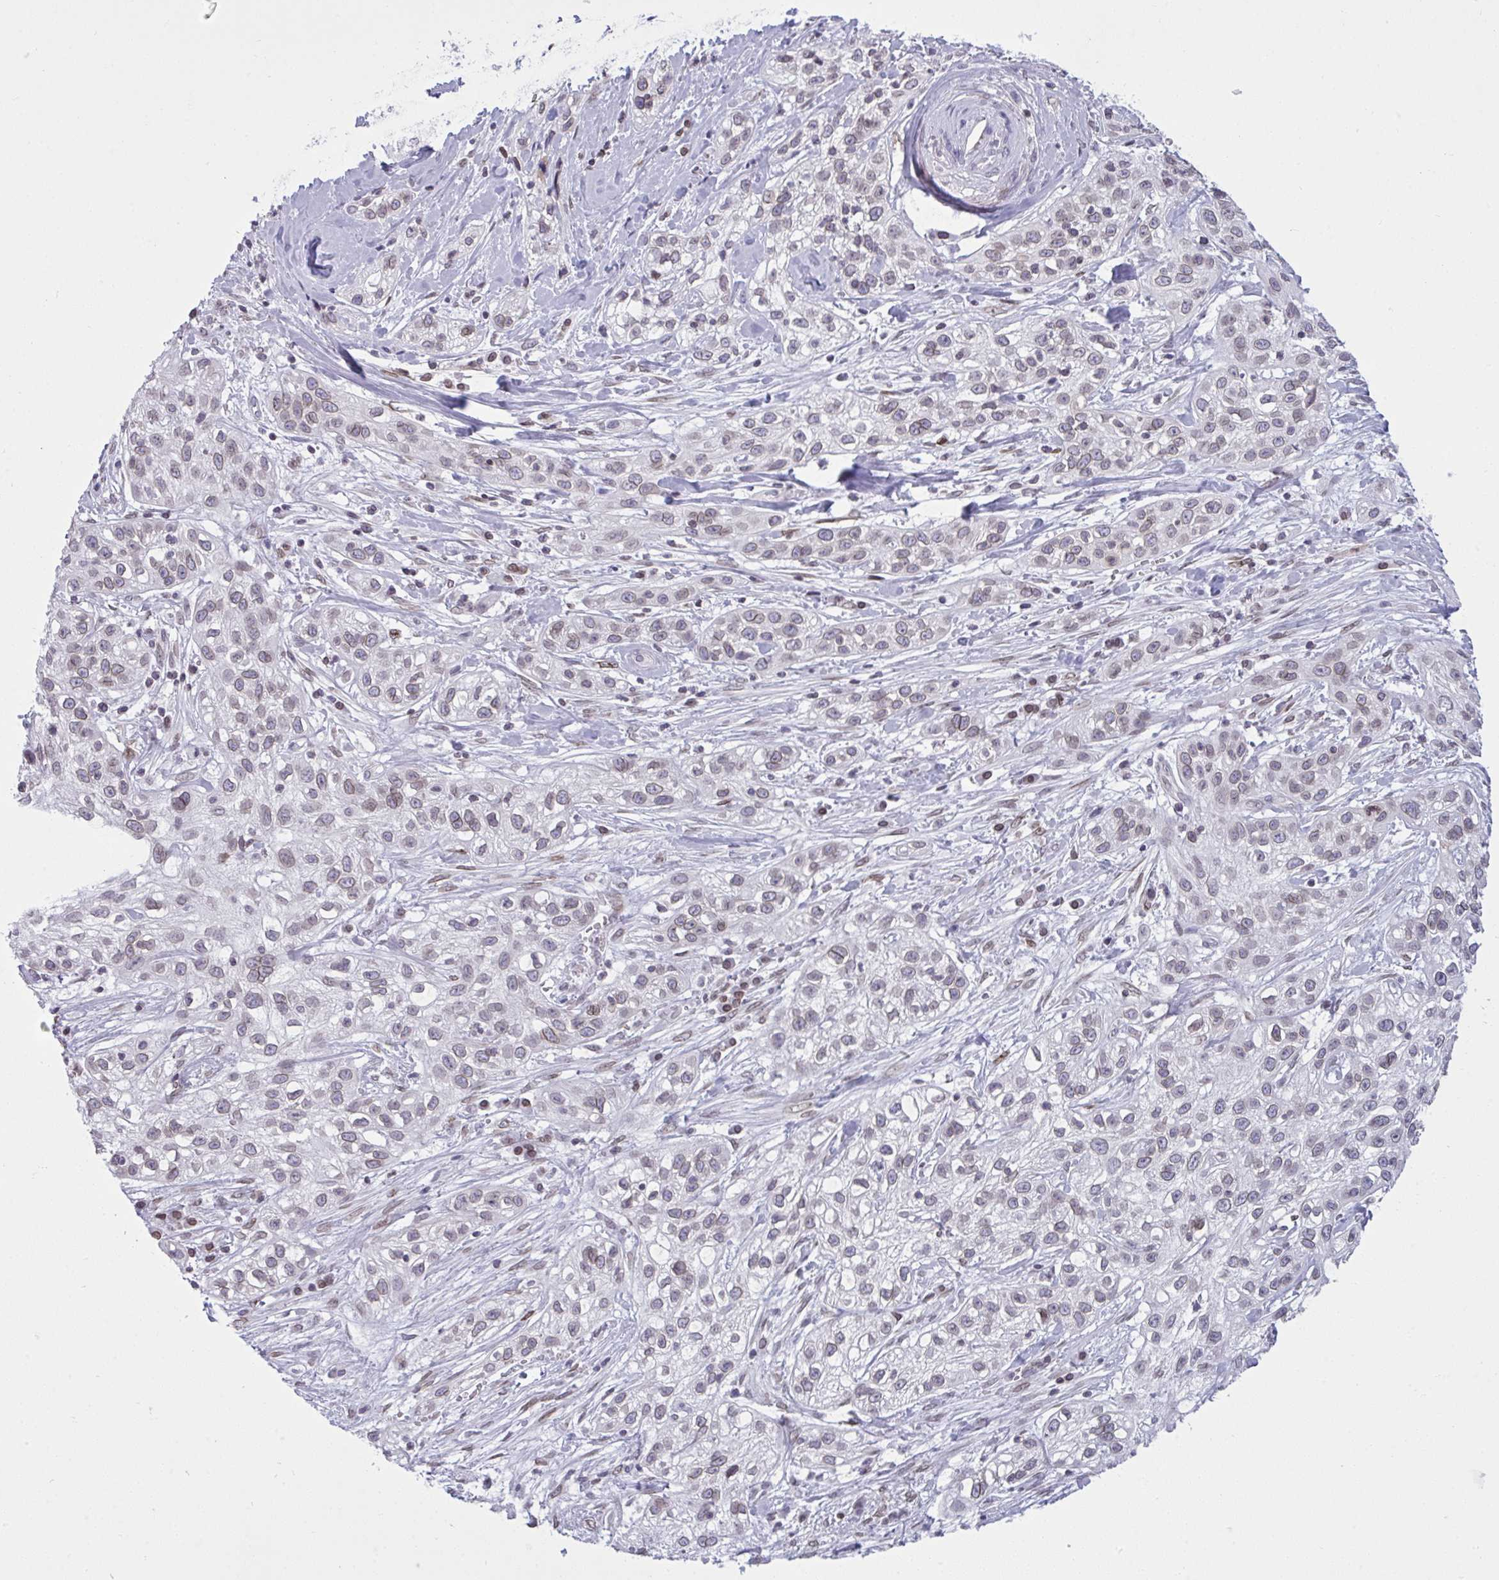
{"staining": {"intensity": "negative", "quantity": "none", "location": "none"}, "tissue": "skin cancer", "cell_type": "Tumor cells", "image_type": "cancer", "snomed": [{"axis": "morphology", "description": "Squamous cell carcinoma, NOS"}, {"axis": "topography", "description": "Skin"}], "caption": "Skin squamous cell carcinoma was stained to show a protein in brown. There is no significant positivity in tumor cells.", "gene": "LMNB2", "patient": {"sex": "male", "age": 82}}